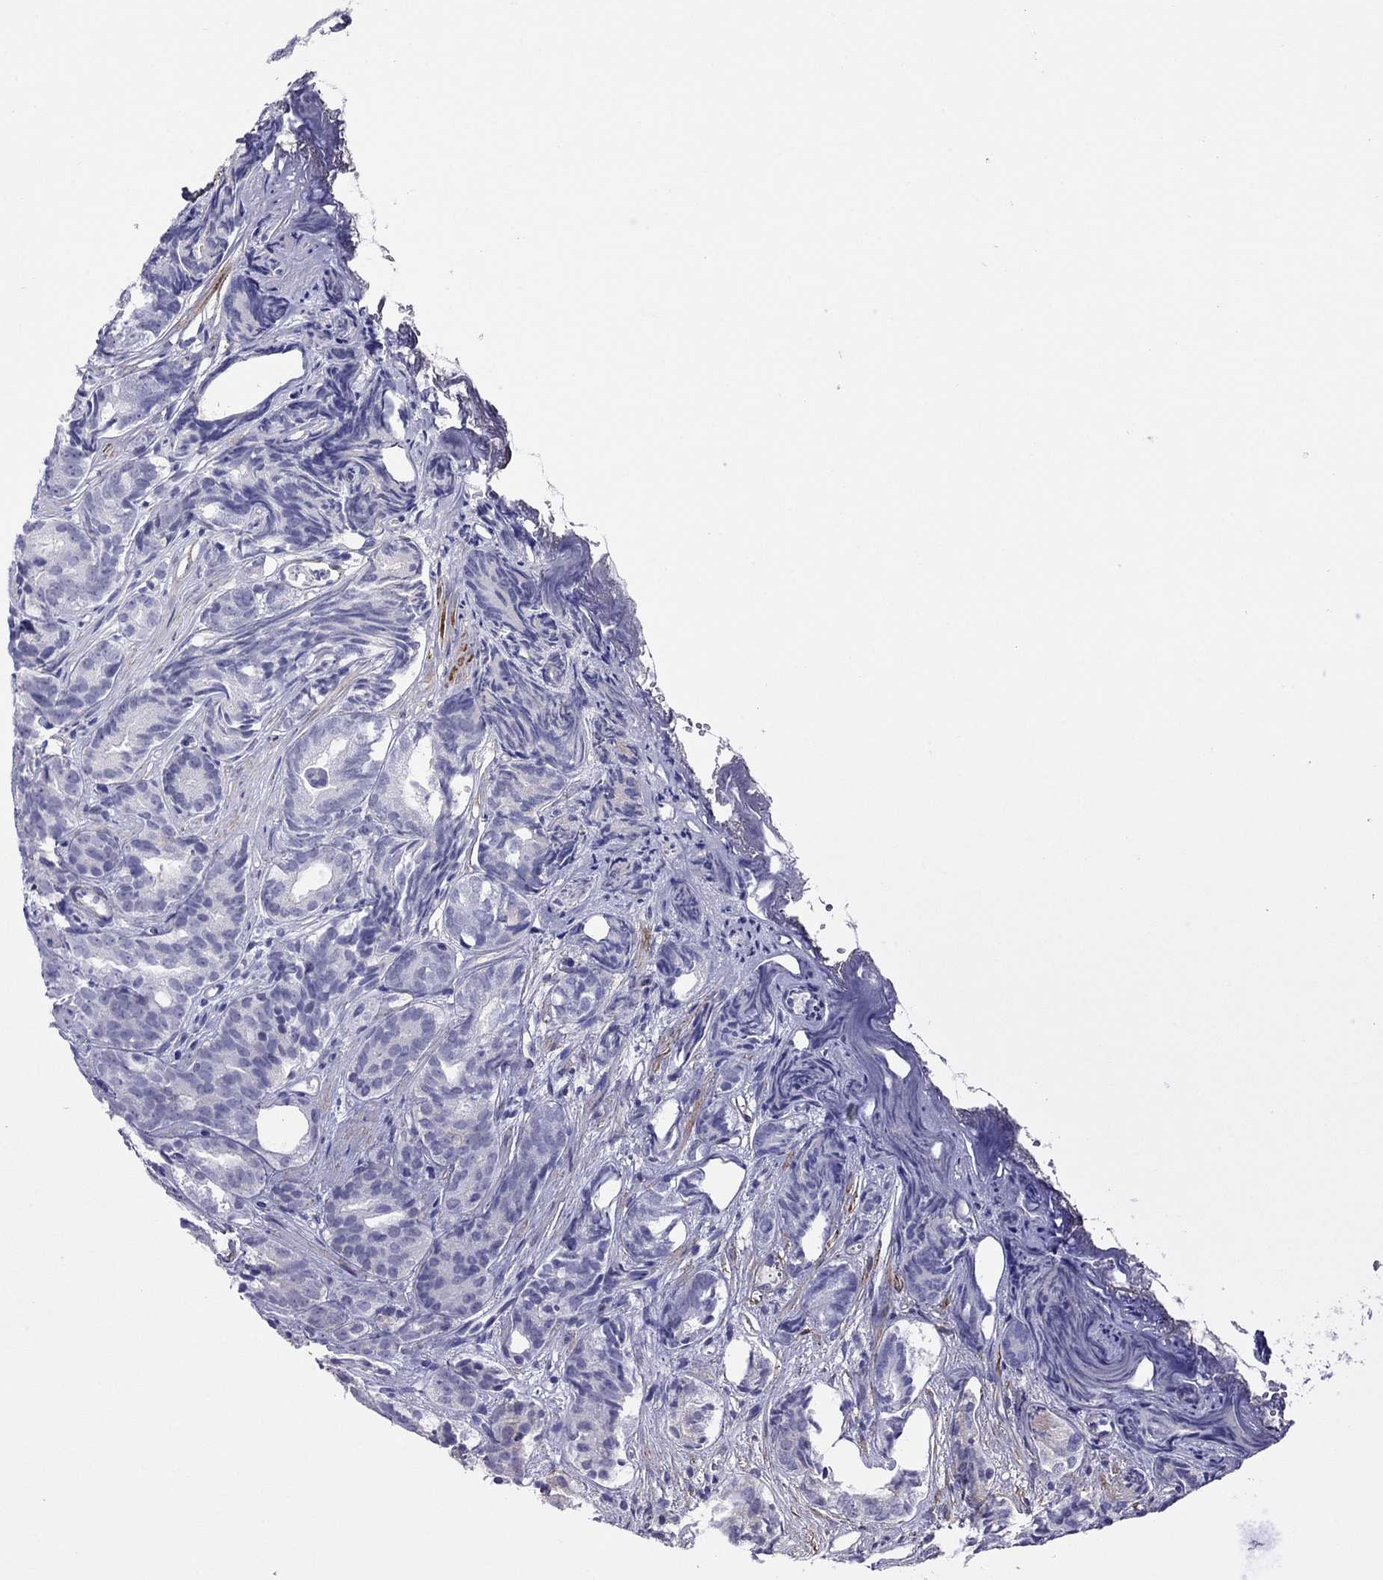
{"staining": {"intensity": "negative", "quantity": "none", "location": "none"}, "tissue": "prostate cancer", "cell_type": "Tumor cells", "image_type": "cancer", "snomed": [{"axis": "morphology", "description": "Adenocarcinoma, High grade"}, {"axis": "topography", "description": "Prostate"}], "caption": "Adenocarcinoma (high-grade) (prostate) was stained to show a protein in brown. There is no significant expression in tumor cells.", "gene": "MYMX", "patient": {"sex": "male", "age": 84}}